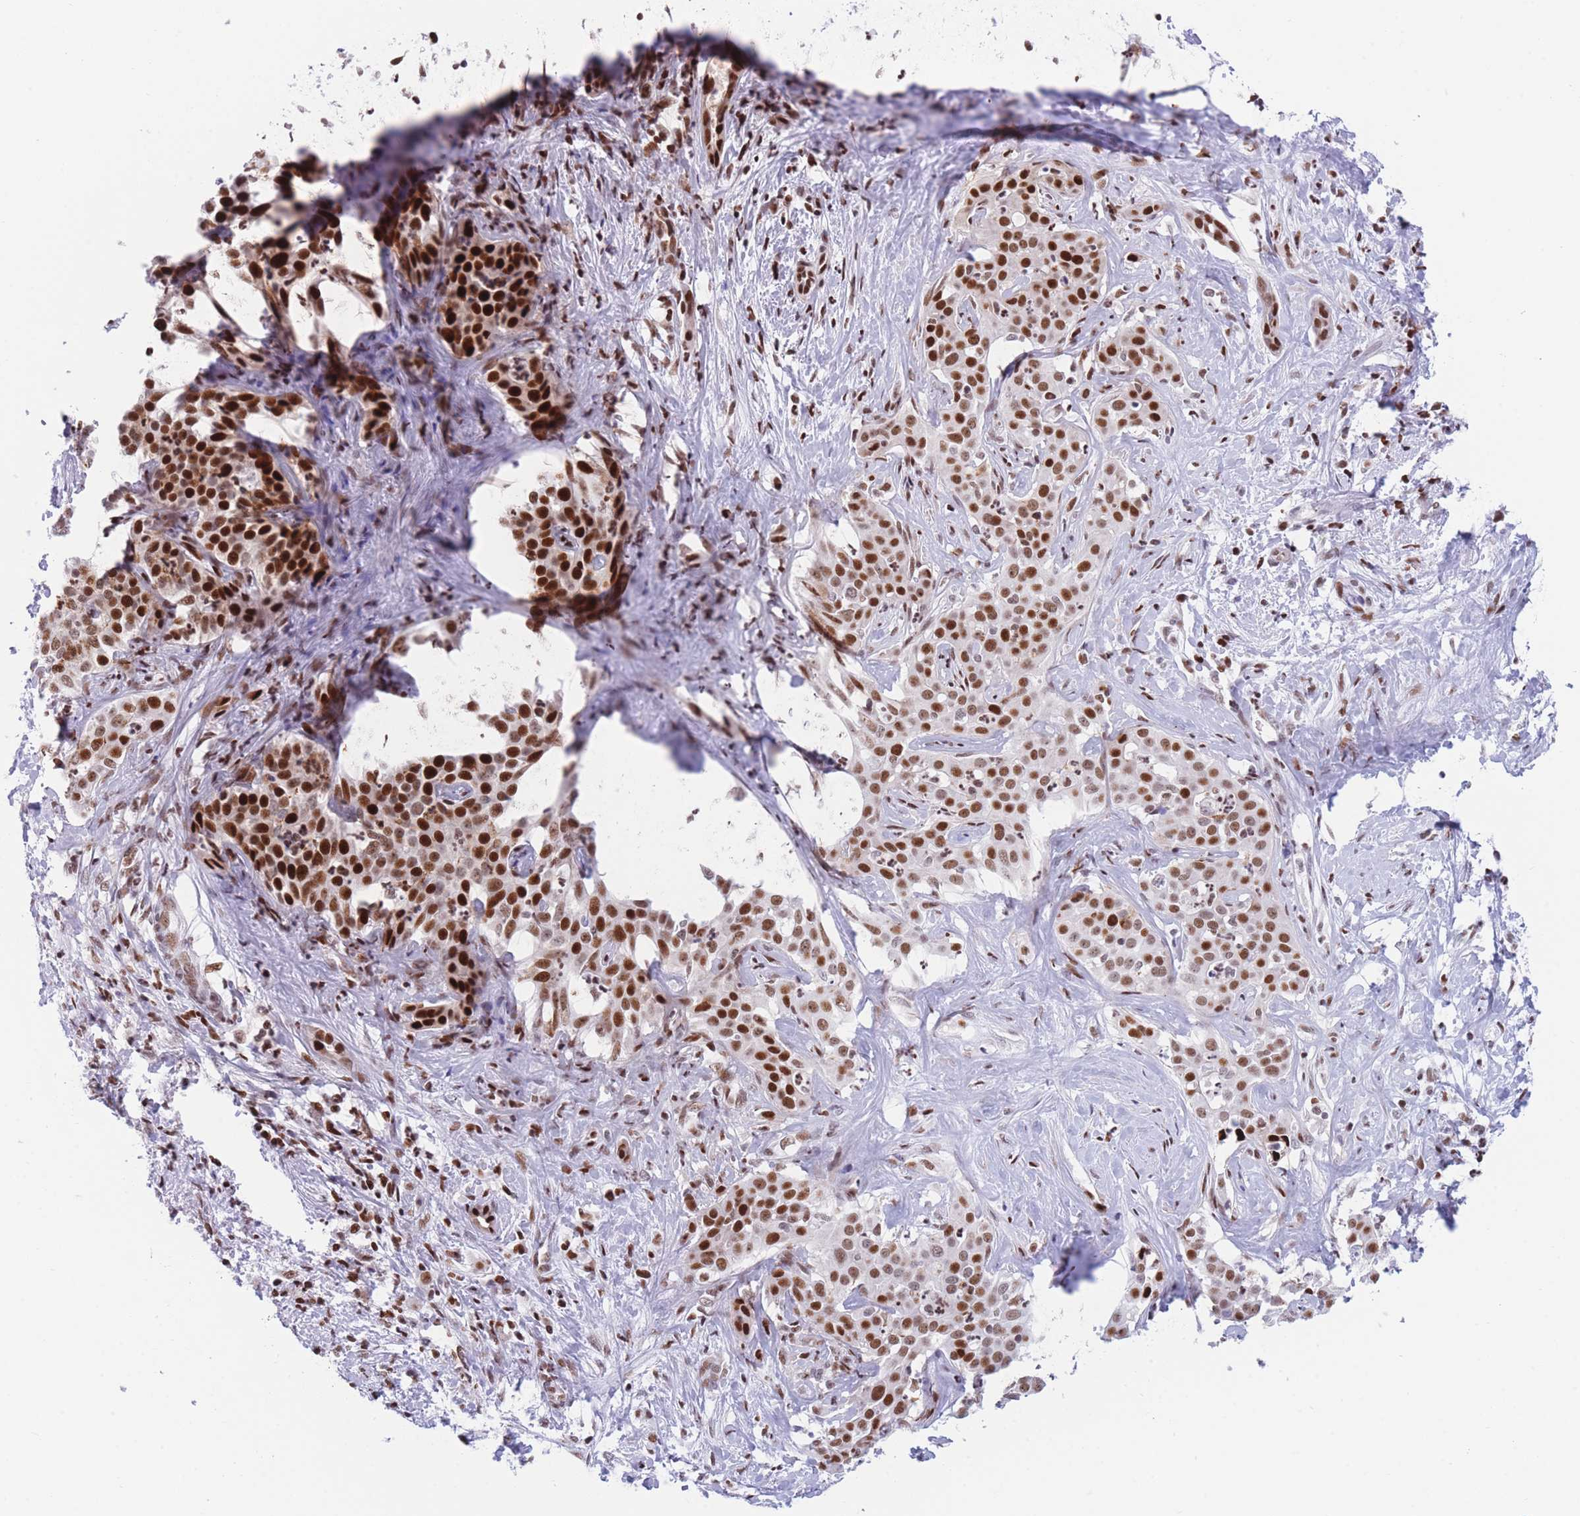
{"staining": {"intensity": "strong", "quantity": "25%-75%", "location": "nuclear"}, "tissue": "liver cancer", "cell_type": "Tumor cells", "image_type": "cancer", "snomed": [{"axis": "morphology", "description": "Cholangiocarcinoma"}, {"axis": "topography", "description": "Liver"}], "caption": "High-magnification brightfield microscopy of liver cancer (cholangiocarcinoma) stained with DAB (3,3'-diaminobenzidine) (brown) and counterstained with hematoxylin (blue). tumor cells exhibit strong nuclear staining is identified in about25%-75% of cells.", "gene": "DNAJC3", "patient": {"sex": "male", "age": 67}}